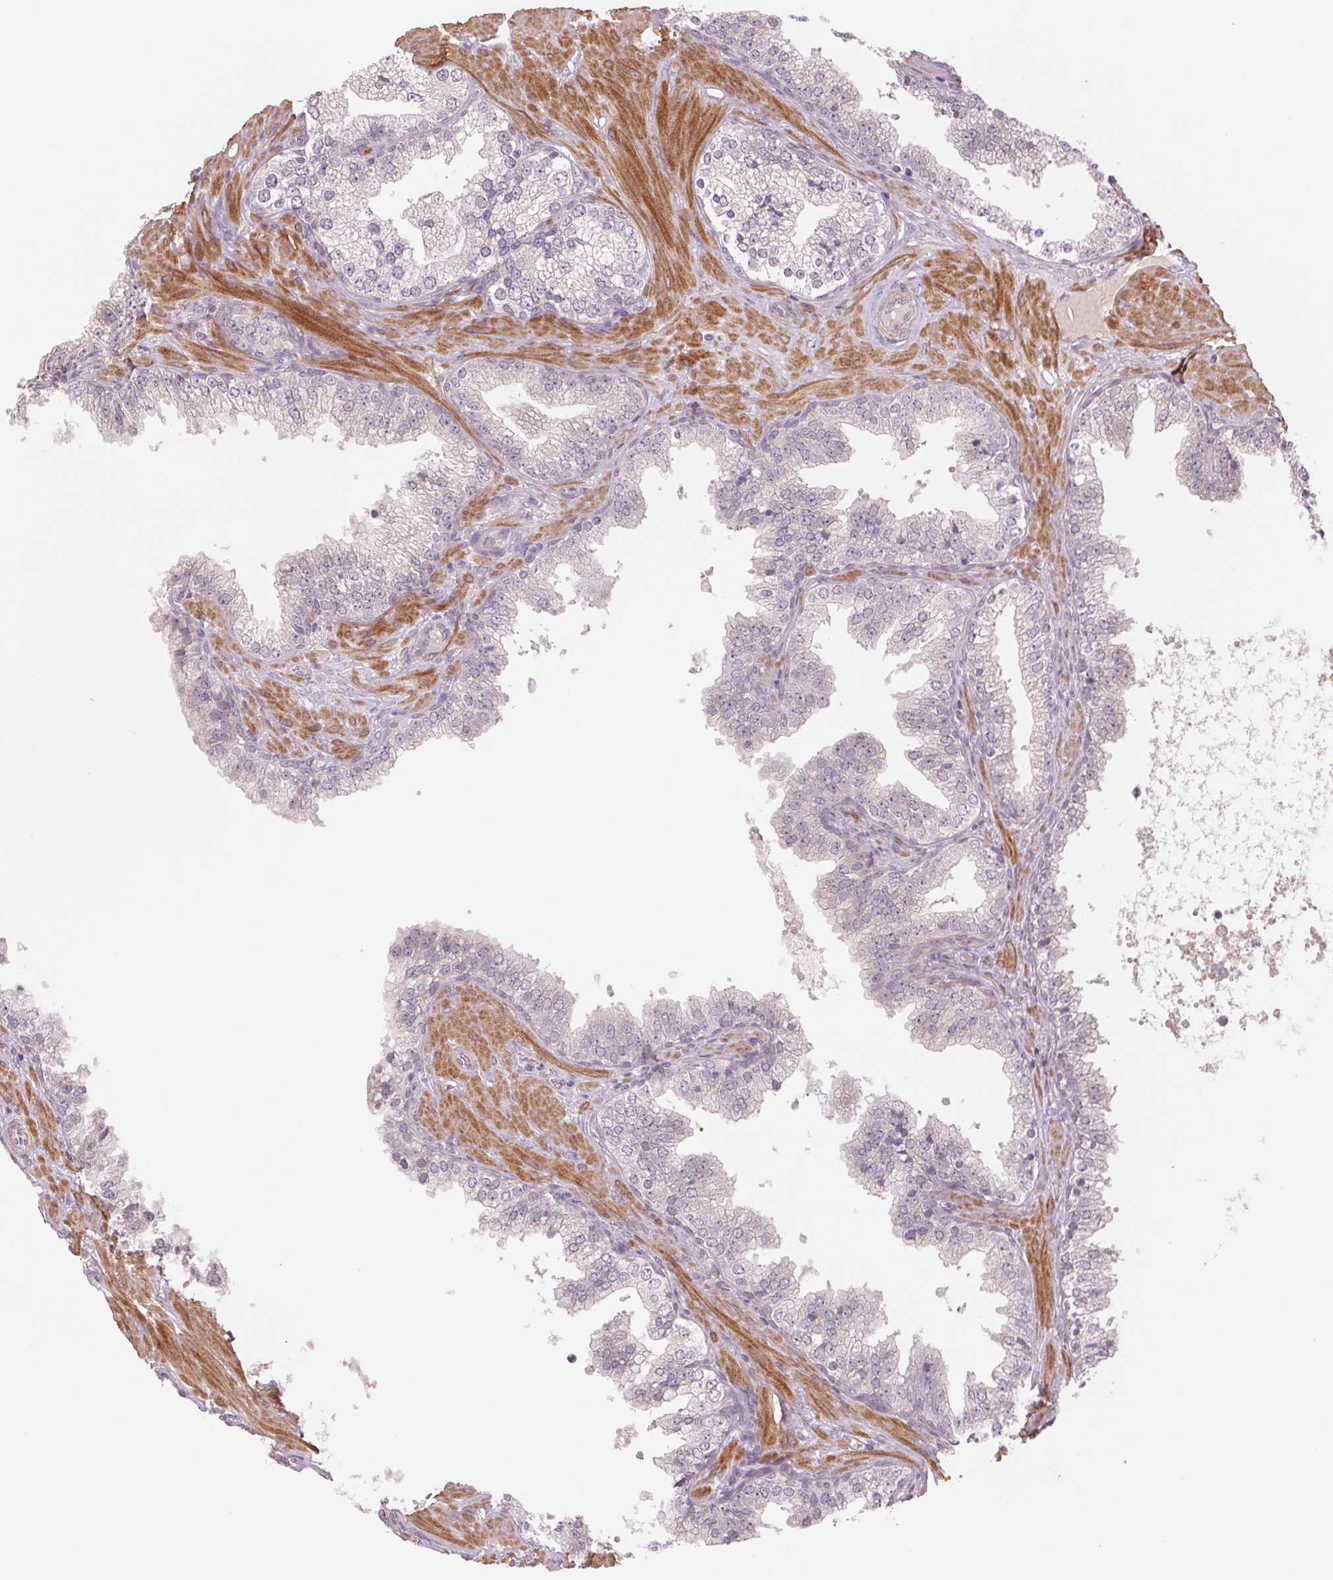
{"staining": {"intensity": "negative", "quantity": "none", "location": "none"}, "tissue": "prostate cancer", "cell_type": "Tumor cells", "image_type": "cancer", "snomed": [{"axis": "morphology", "description": "Adenocarcinoma, High grade"}, {"axis": "topography", "description": "Prostate"}], "caption": "Prostate adenocarcinoma (high-grade) was stained to show a protein in brown. There is no significant staining in tumor cells.", "gene": "PPIA", "patient": {"sex": "male", "age": 65}}